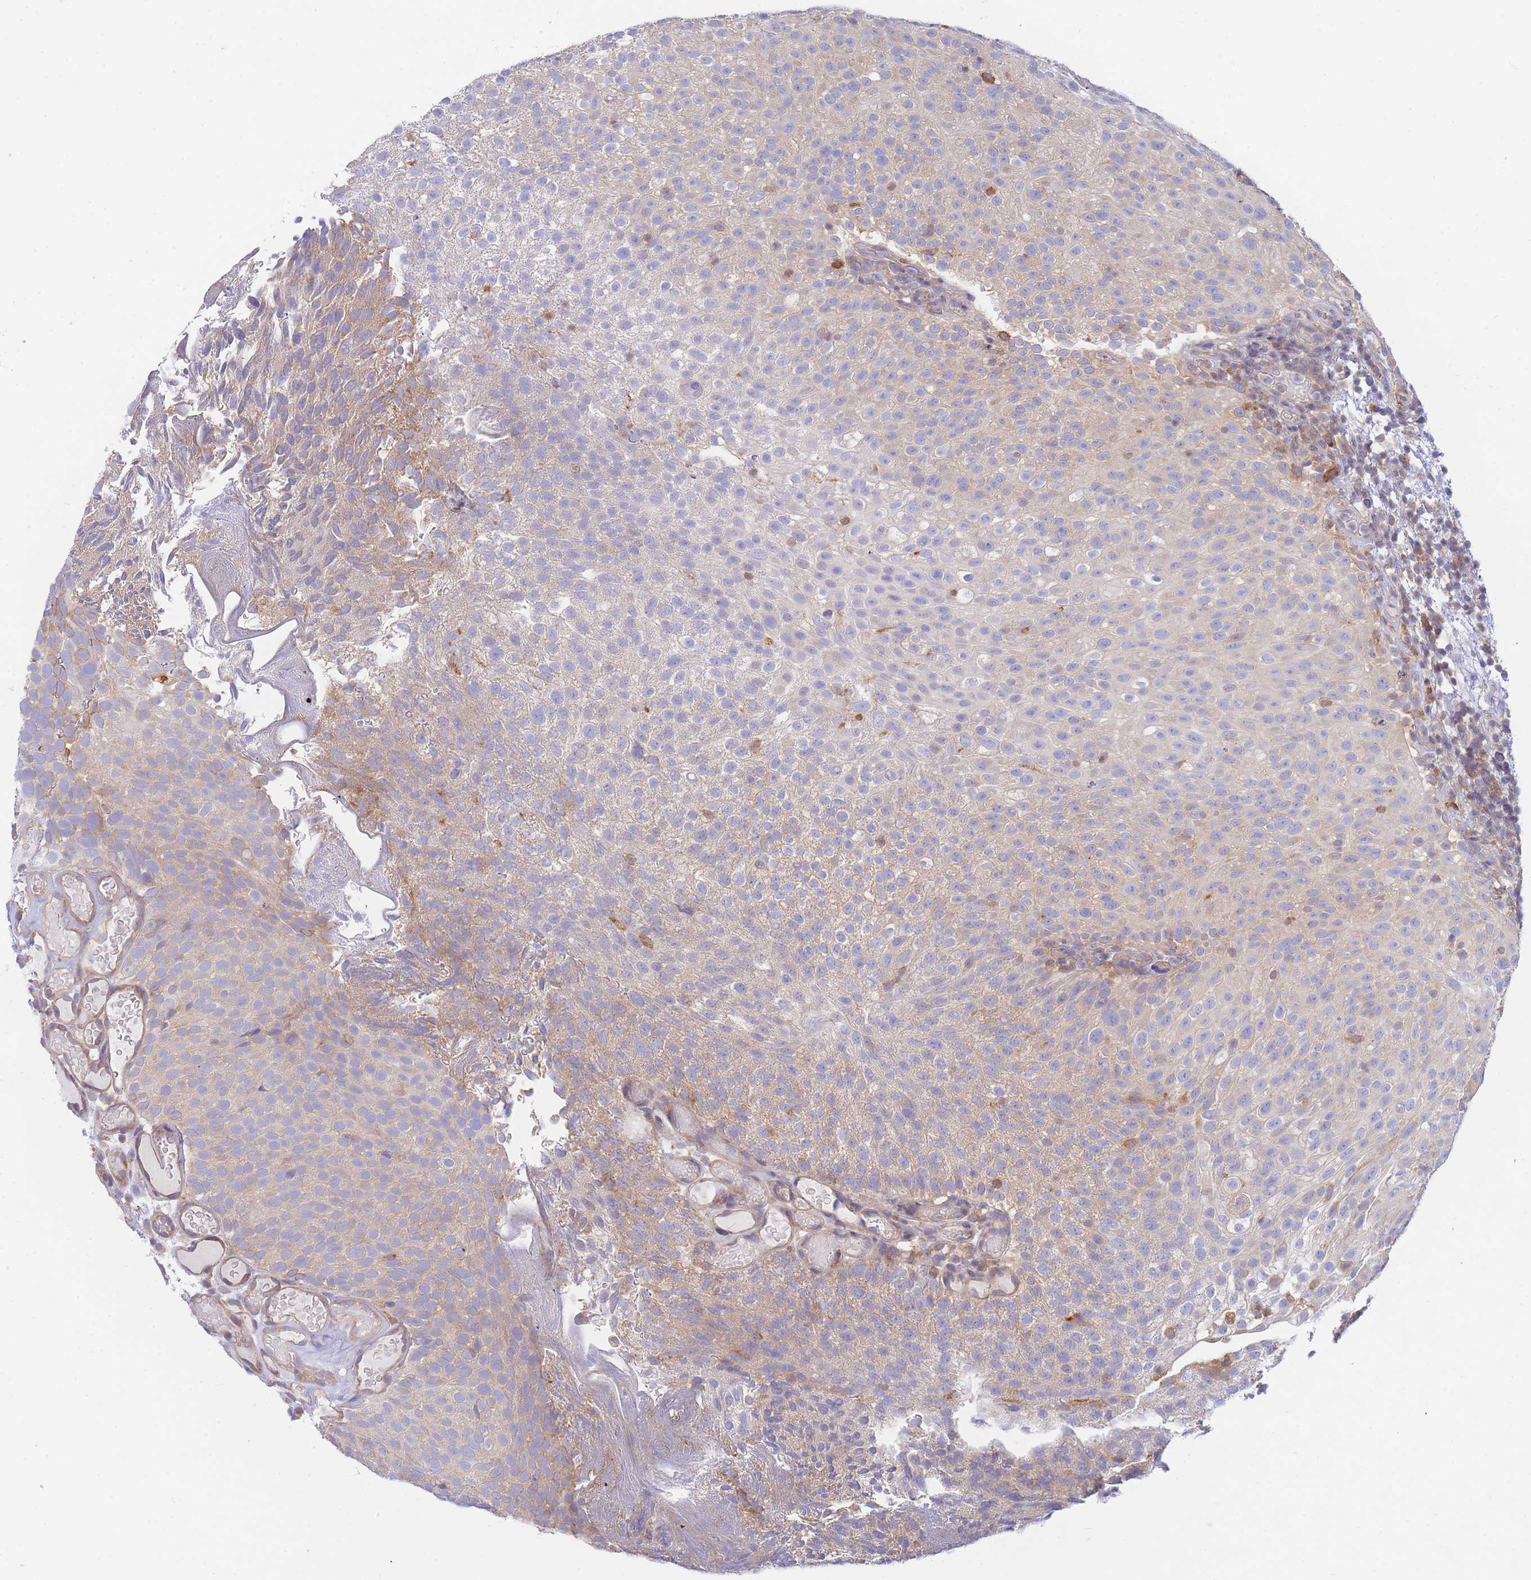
{"staining": {"intensity": "weak", "quantity": "25%-75%", "location": "cytoplasmic/membranous"}, "tissue": "urothelial cancer", "cell_type": "Tumor cells", "image_type": "cancer", "snomed": [{"axis": "morphology", "description": "Urothelial carcinoma, Low grade"}, {"axis": "topography", "description": "Urinary bladder"}], "caption": "Weak cytoplasmic/membranous protein staining is identified in approximately 25%-75% of tumor cells in urothelial cancer. (DAB IHC with brightfield microscopy, high magnification).", "gene": "SH2B2", "patient": {"sex": "male", "age": 78}}